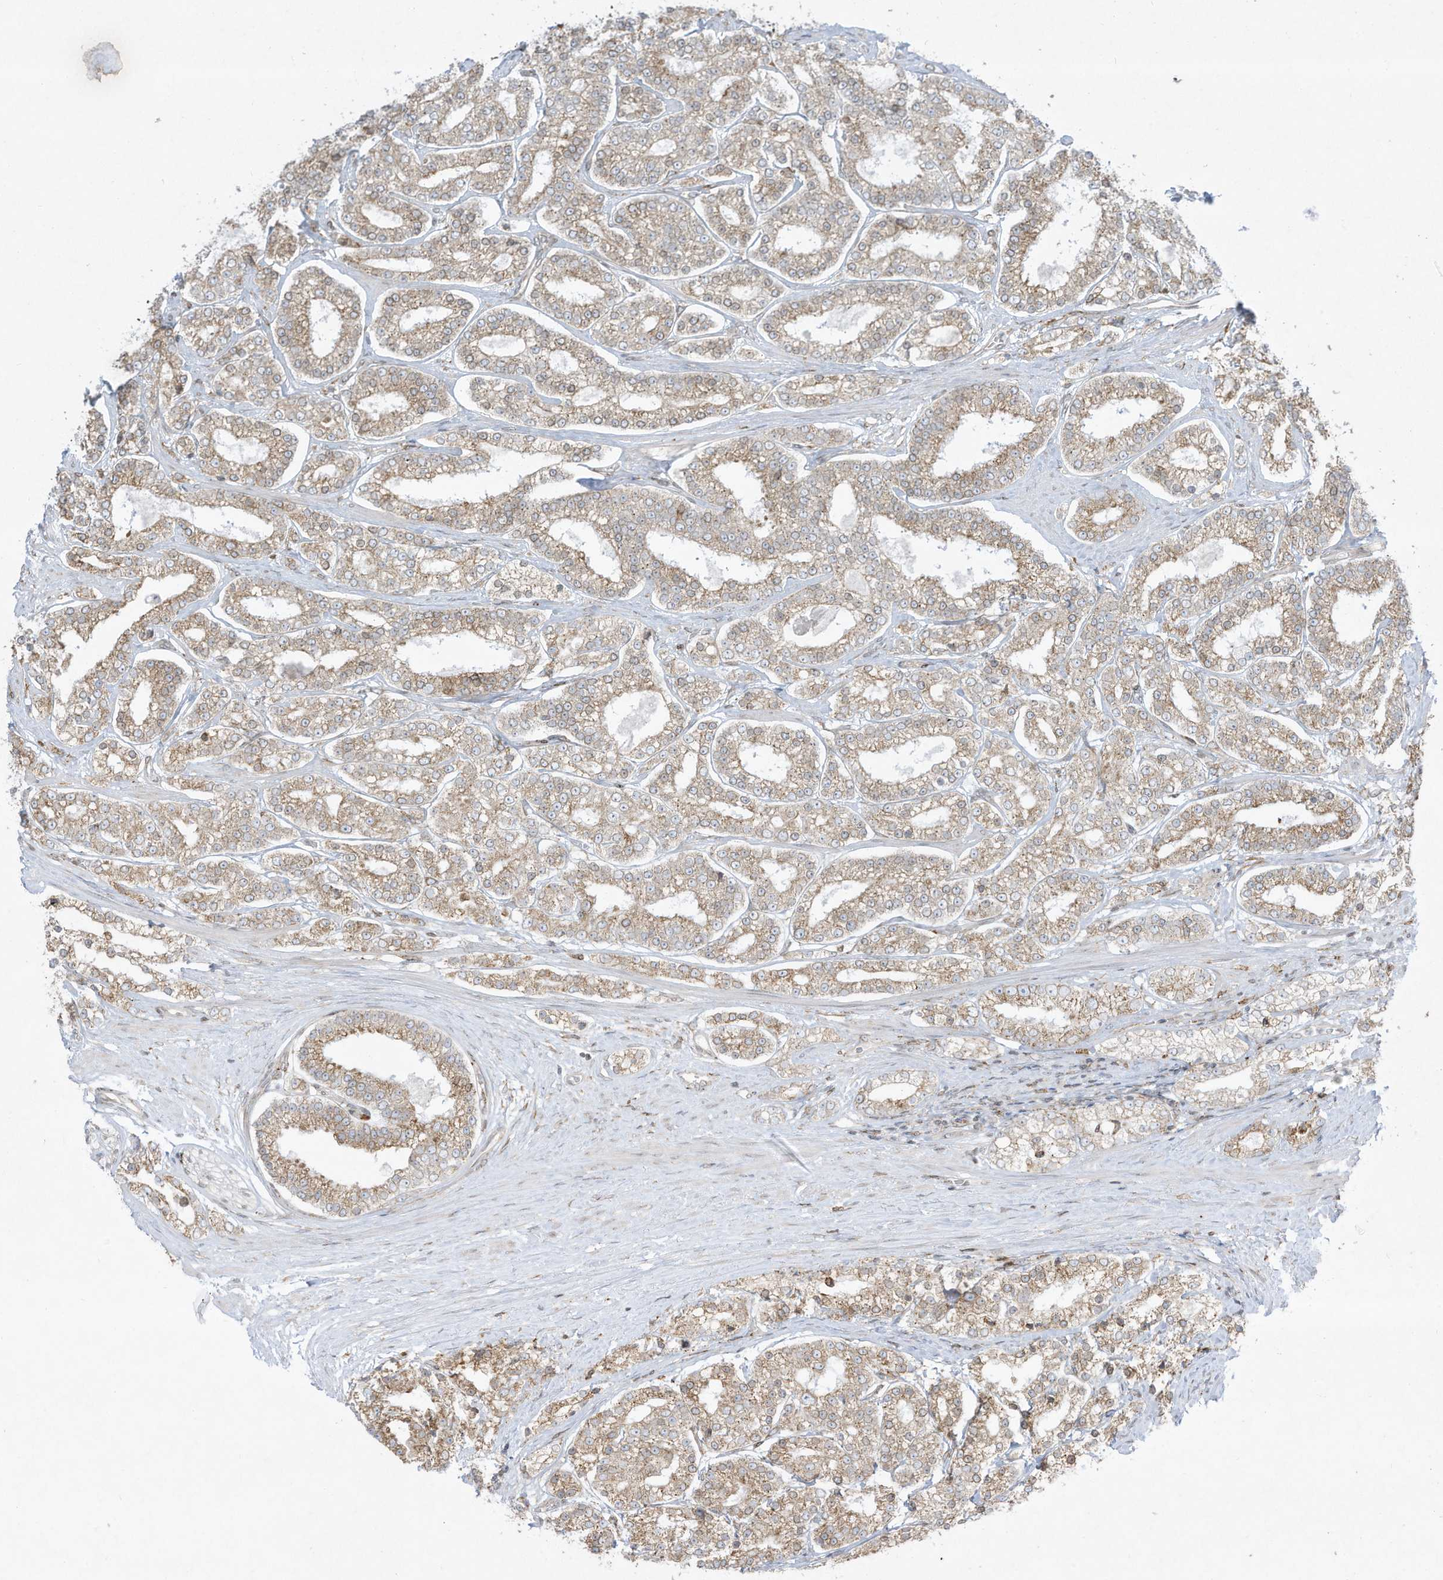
{"staining": {"intensity": "weak", "quantity": "25%-75%", "location": "cytoplasmic/membranous"}, "tissue": "prostate cancer", "cell_type": "Tumor cells", "image_type": "cancer", "snomed": [{"axis": "morphology", "description": "Normal tissue, NOS"}, {"axis": "morphology", "description": "Adenocarcinoma, High grade"}, {"axis": "topography", "description": "Prostate"}], "caption": "An image of high-grade adenocarcinoma (prostate) stained for a protein demonstrates weak cytoplasmic/membranous brown staining in tumor cells.", "gene": "PTK6", "patient": {"sex": "male", "age": 83}}